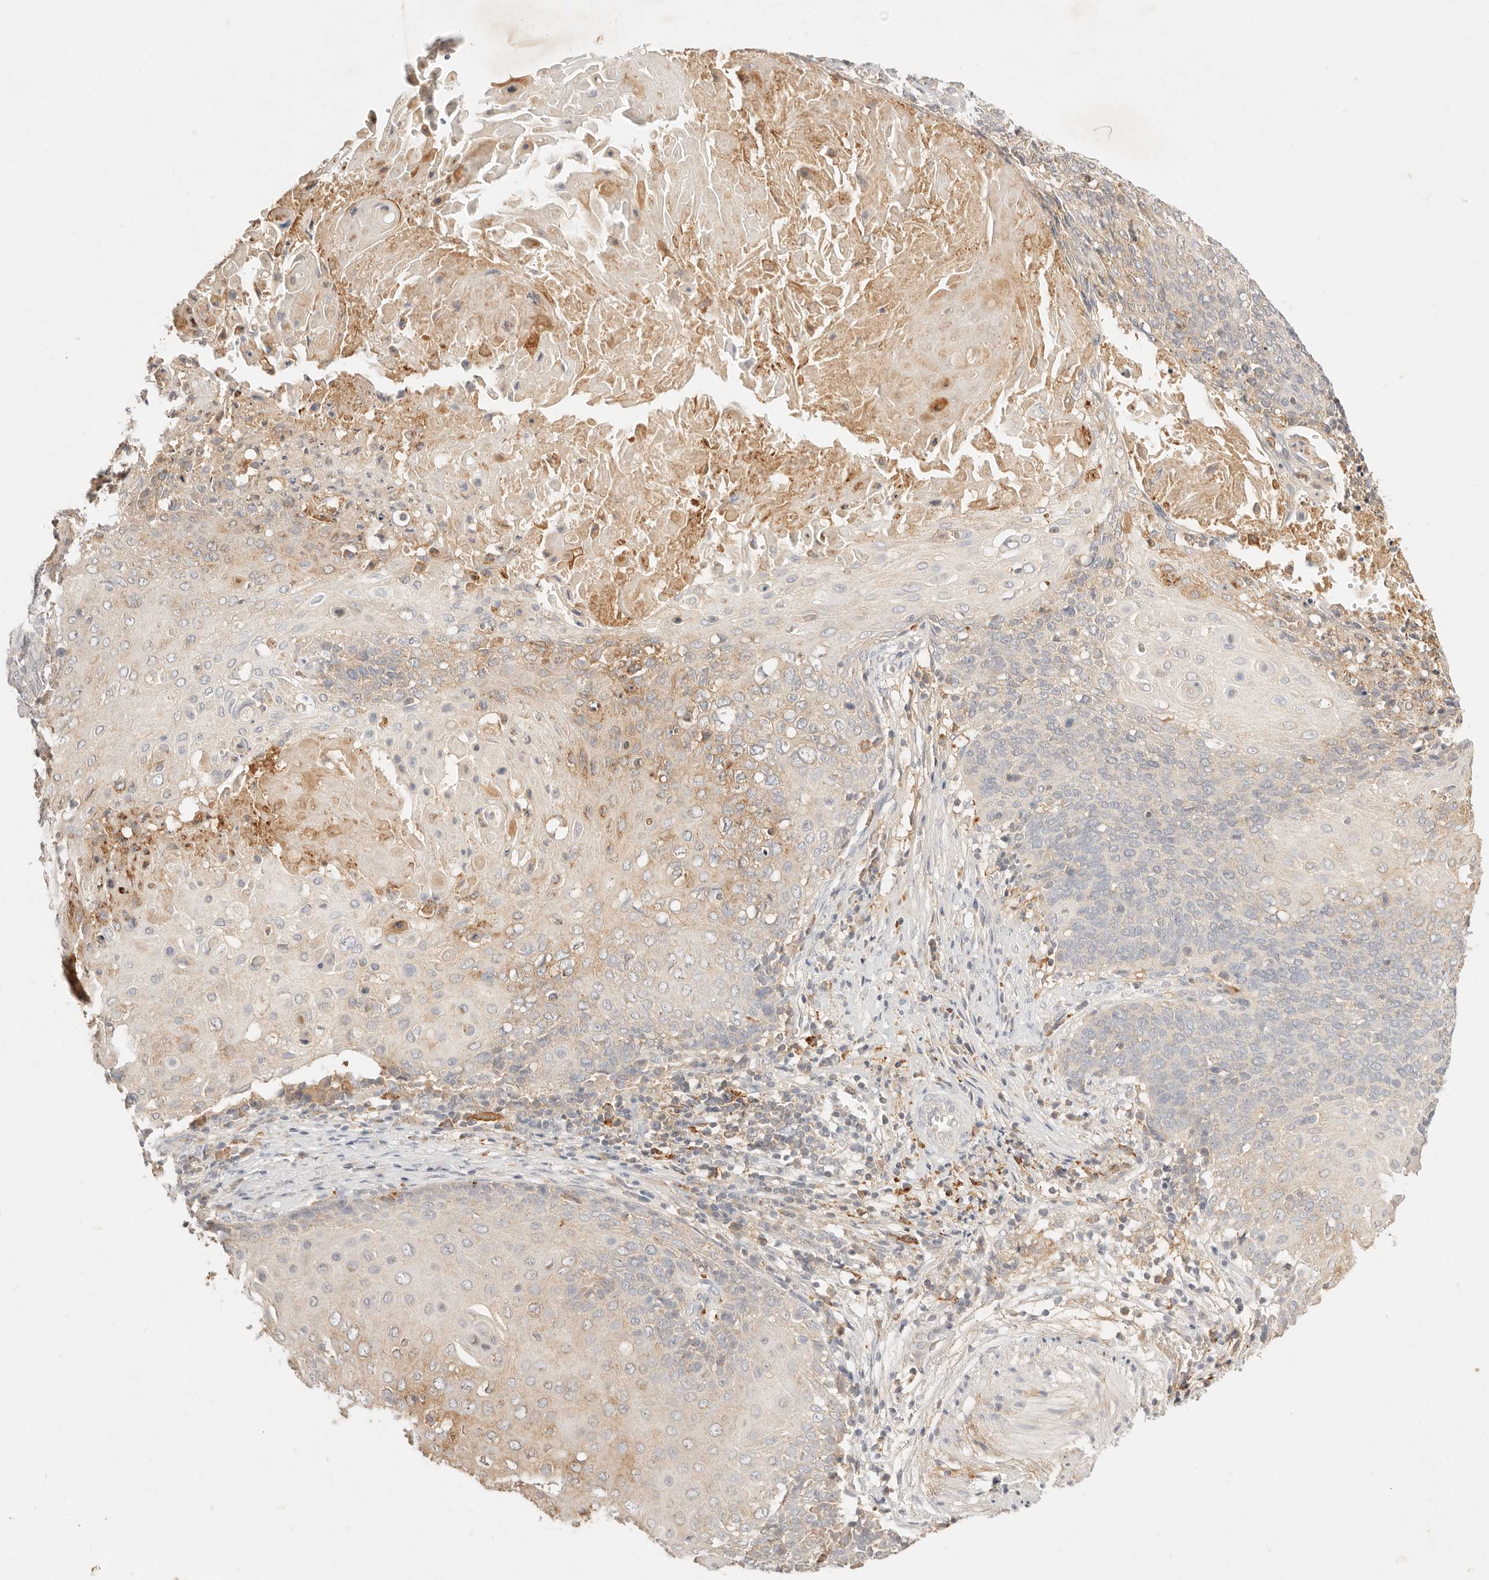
{"staining": {"intensity": "weak", "quantity": "25%-75%", "location": "cytoplasmic/membranous"}, "tissue": "cervical cancer", "cell_type": "Tumor cells", "image_type": "cancer", "snomed": [{"axis": "morphology", "description": "Squamous cell carcinoma, NOS"}, {"axis": "topography", "description": "Cervix"}], "caption": "IHC histopathology image of cervical cancer (squamous cell carcinoma) stained for a protein (brown), which demonstrates low levels of weak cytoplasmic/membranous staining in approximately 25%-75% of tumor cells.", "gene": "HK2", "patient": {"sex": "female", "age": 39}}